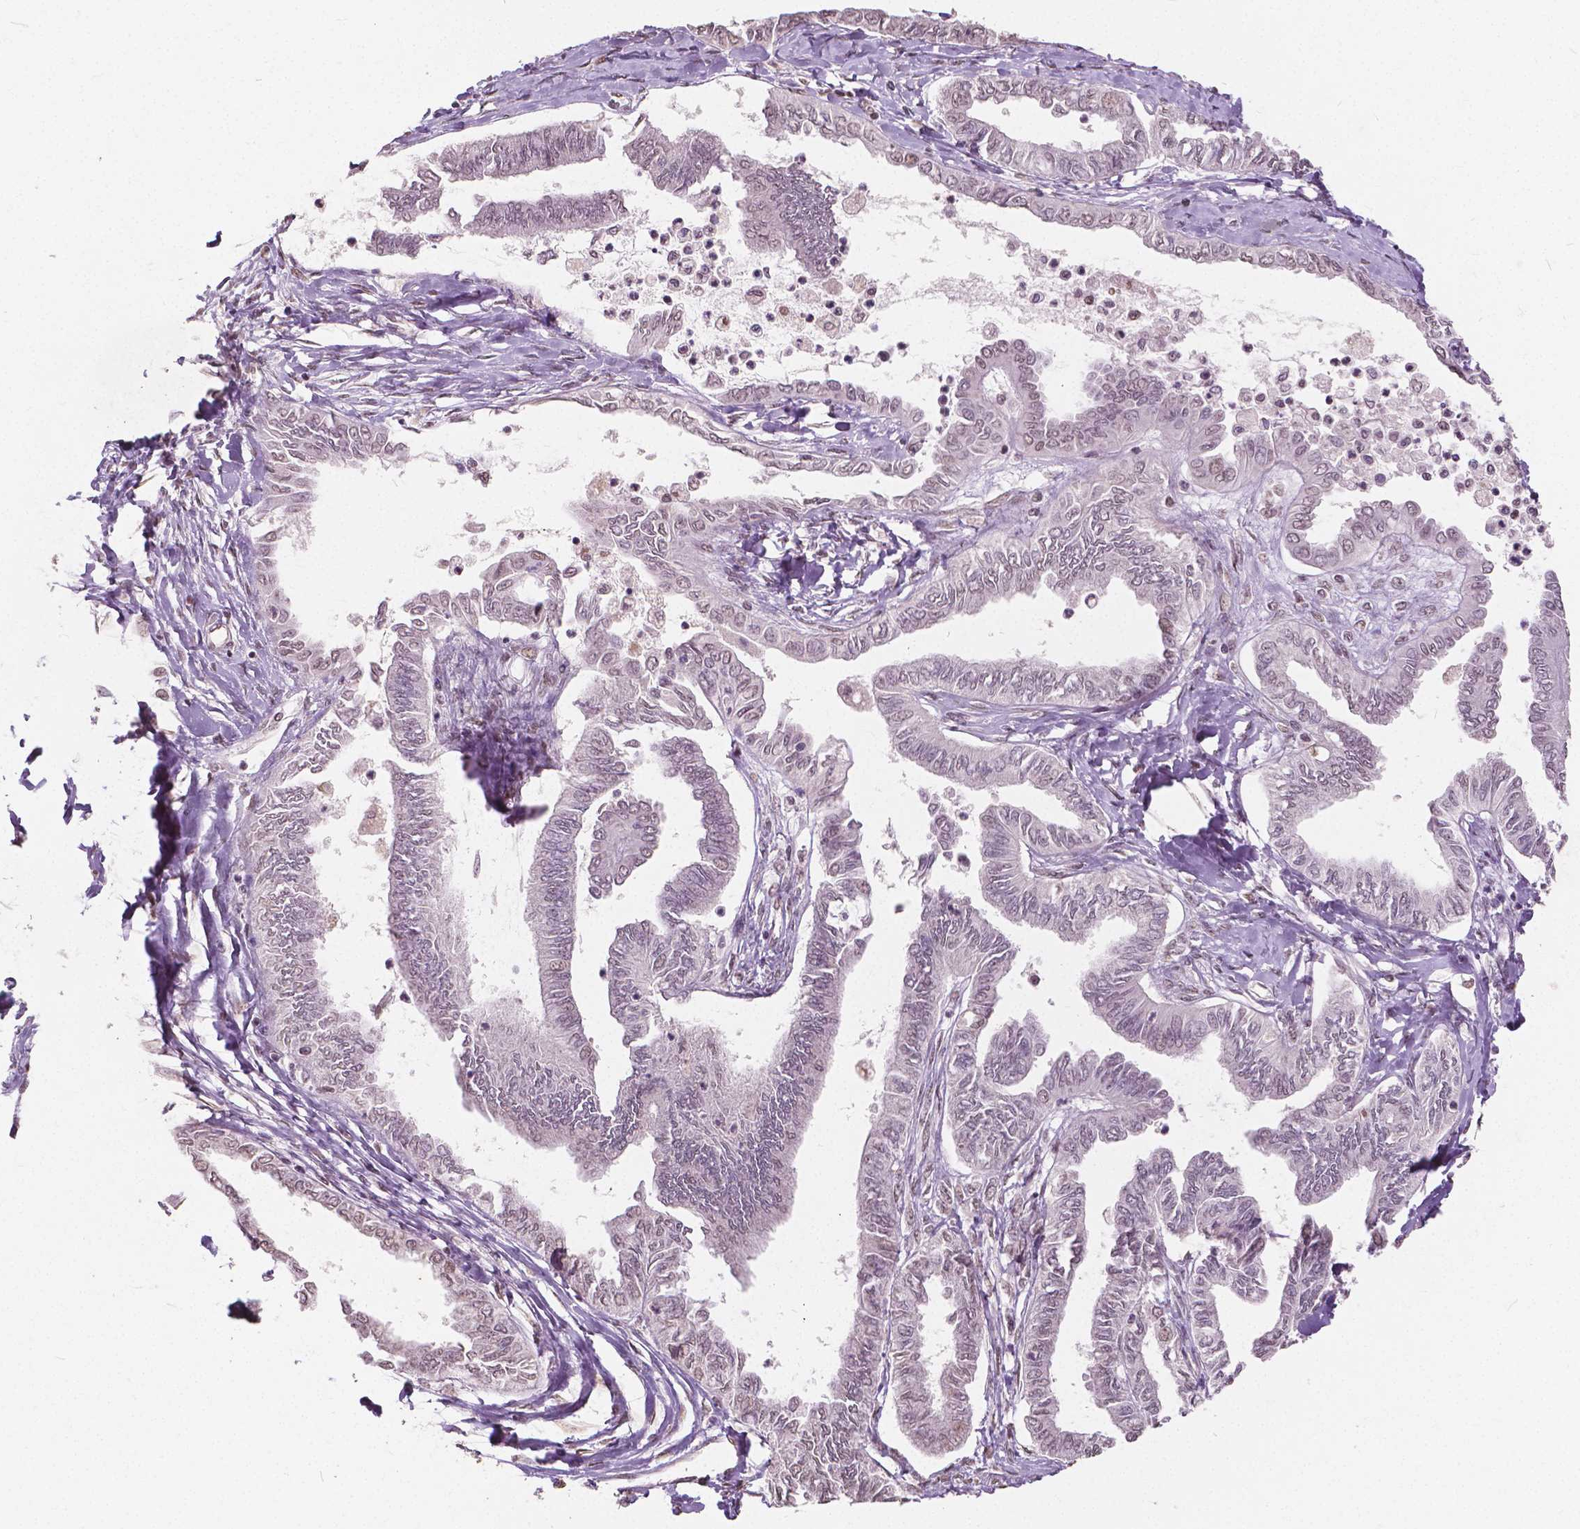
{"staining": {"intensity": "weak", "quantity": "25%-75%", "location": "nuclear"}, "tissue": "ovarian cancer", "cell_type": "Tumor cells", "image_type": "cancer", "snomed": [{"axis": "morphology", "description": "Carcinoma, endometroid"}, {"axis": "topography", "description": "Ovary"}], "caption": "Weak nuclear expression for a protein is identified in about 25%-75% of tumor cells of ovarian cancer (endometroid carcinoma) using immunohistochemistry.", "gene": "HOXA10", "patient": {"sex": "female", "age": 70}}